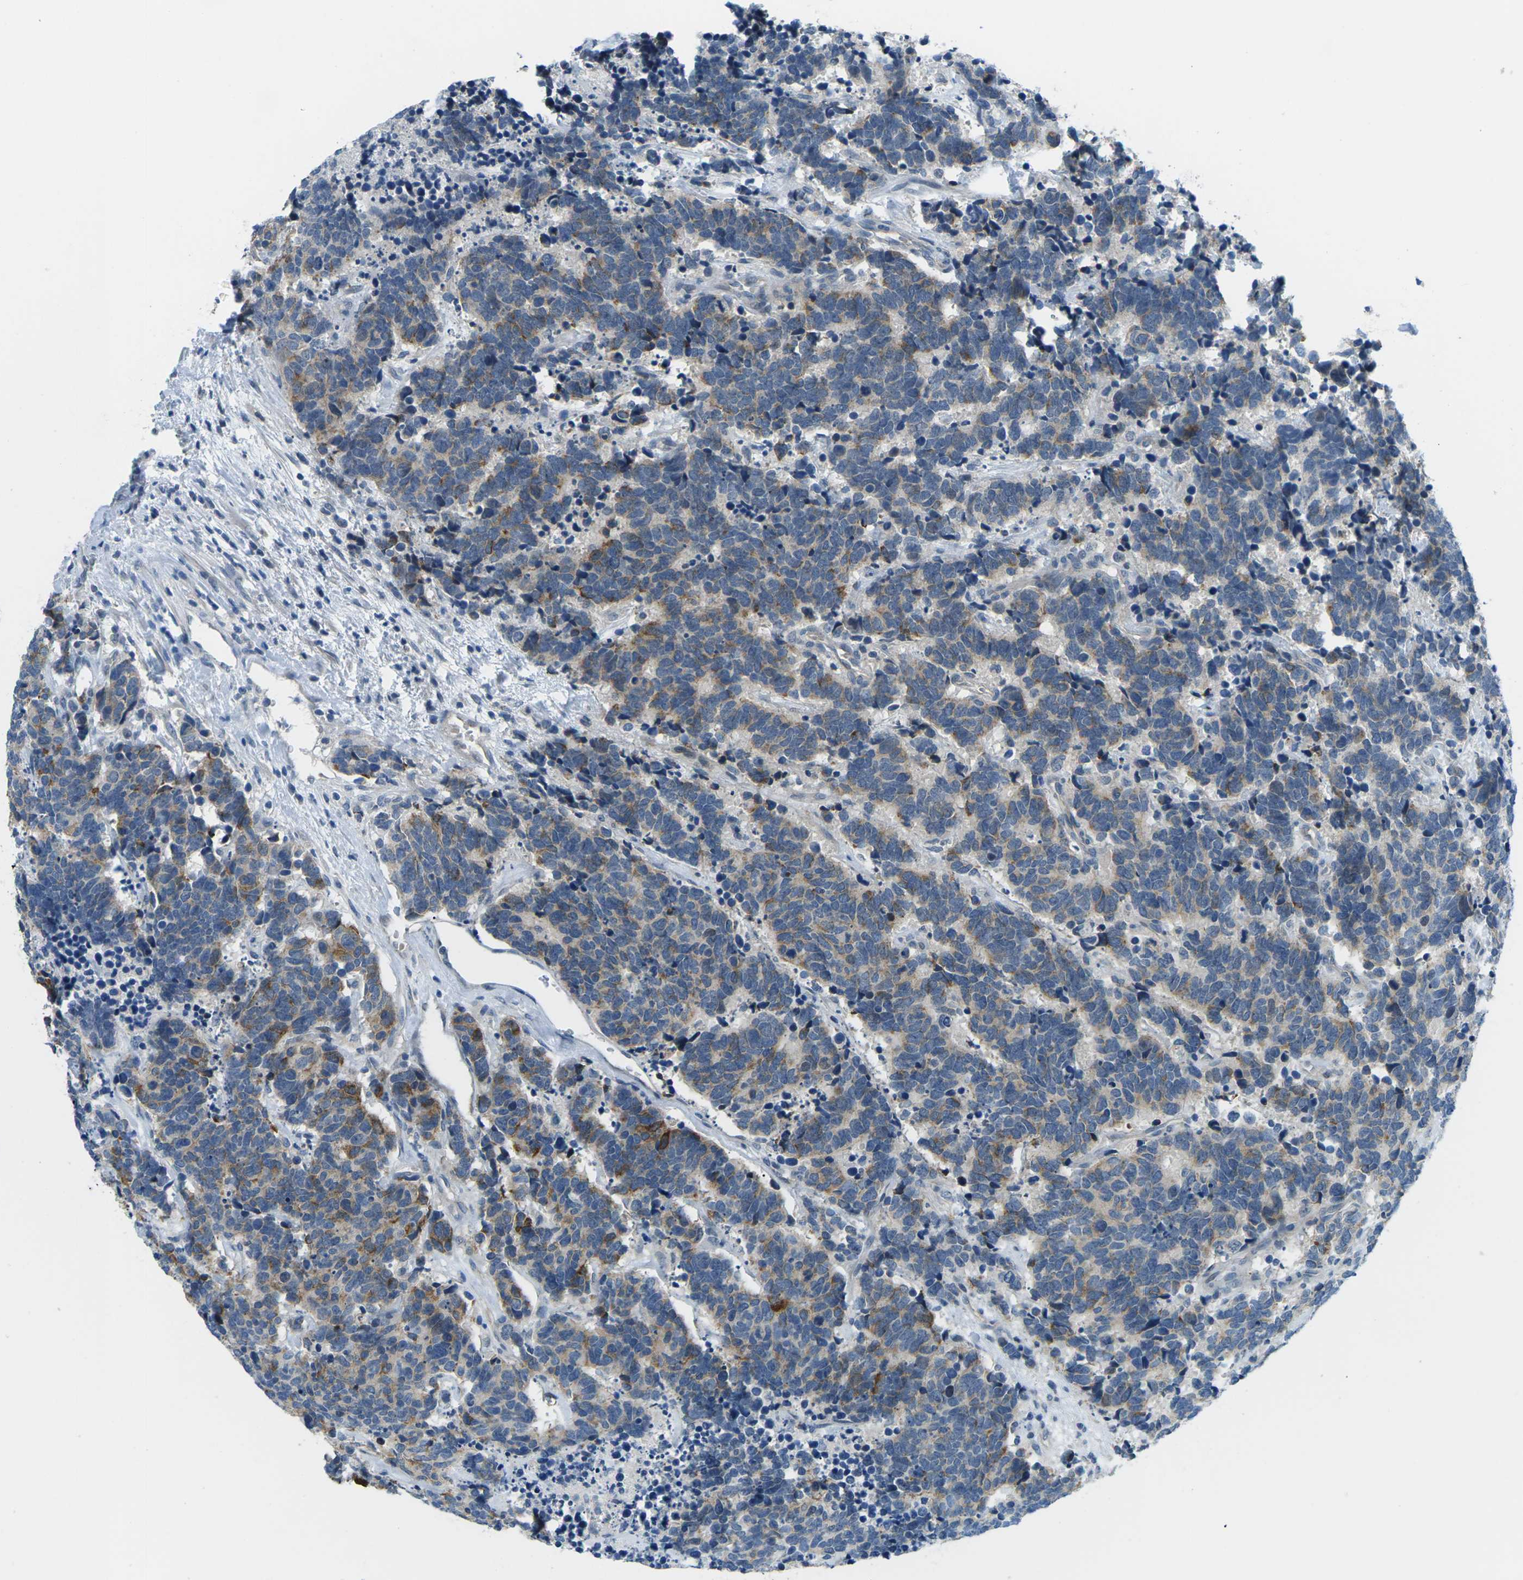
{"staining": {"intensity": "moderate", "quantity": "25%-75%", "location": "cytoplasmic/membranous"}, "tissue": "carcinoid", "cell_type": "Tumor cells", "image_type": "cancer", "snomed": [{"axis": "morphology", "description": "Carcinoma, NOS"}, {"axis": "morphology", "description": "Carcinoid, malignant, NOS"}, {"axis": "topography", "description": "Urinary bladder"}], "caption": "Moderate cytoplasmic/membranous protein expression is appreciated in approximately 25%-75% of tumor cells in carcinoid.", "gene": "CTNND1", "patient": {"sex": "male", "age": 57}}